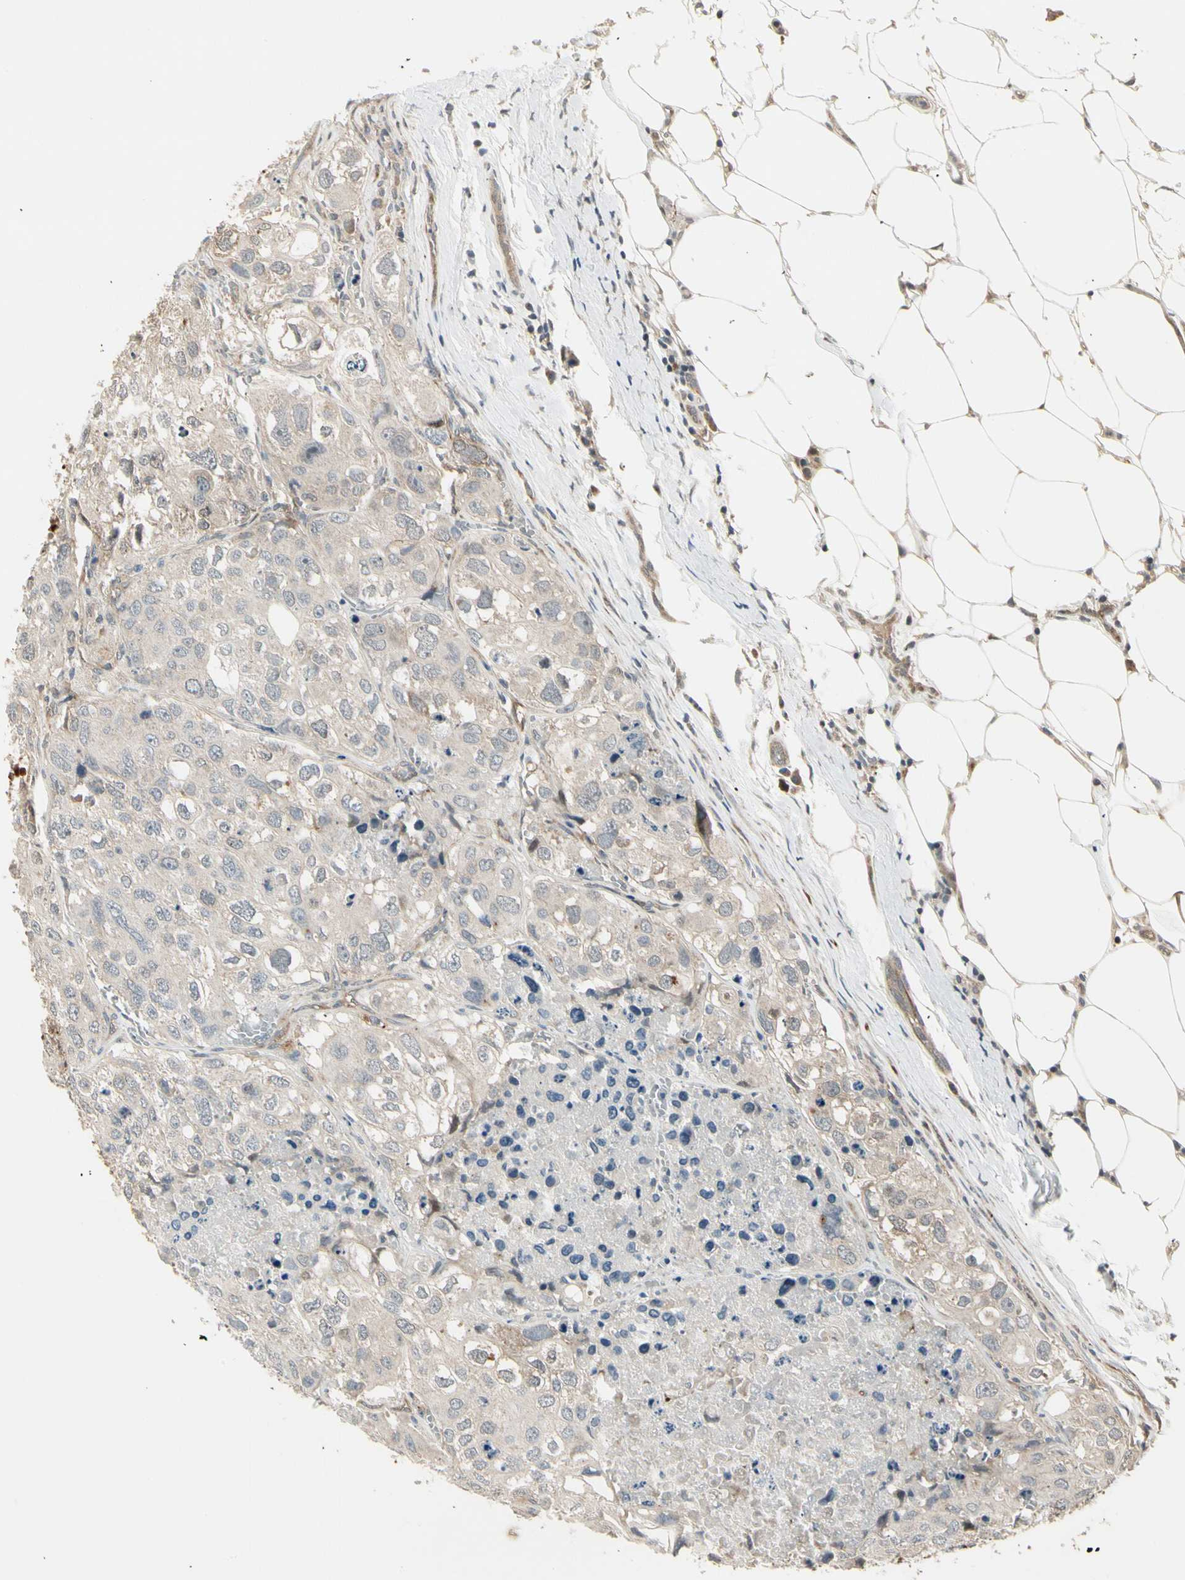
{"staining": {"intensity": "weak", "quantity": "<25%", "location": "cytoplasmic/membranous"}, "tissue": "urothelial cancer", "cell_type": "Tumor cells", "image_type": "cancer", "snomed": [{"axis": "morphology", "description": "Urothelial carcinoma, High grade"}, {"axis": "topography", "description": "Lymph node"}, {"axis": "topography", "description": "Urinary bladder"}], "caption": "Immunohistochemistry (IHC) photomicrograph of neoplastic tissue: human urothelial cancer stained with DAB (3,3'-diaminobenzidine) displays no significant protein positivity in tumor cells. (DAB (3,3'-diaminobenzidine) IHC, high magnification).", "gene": "SVBP", "patient": {"sex": "male", "age": 51}}